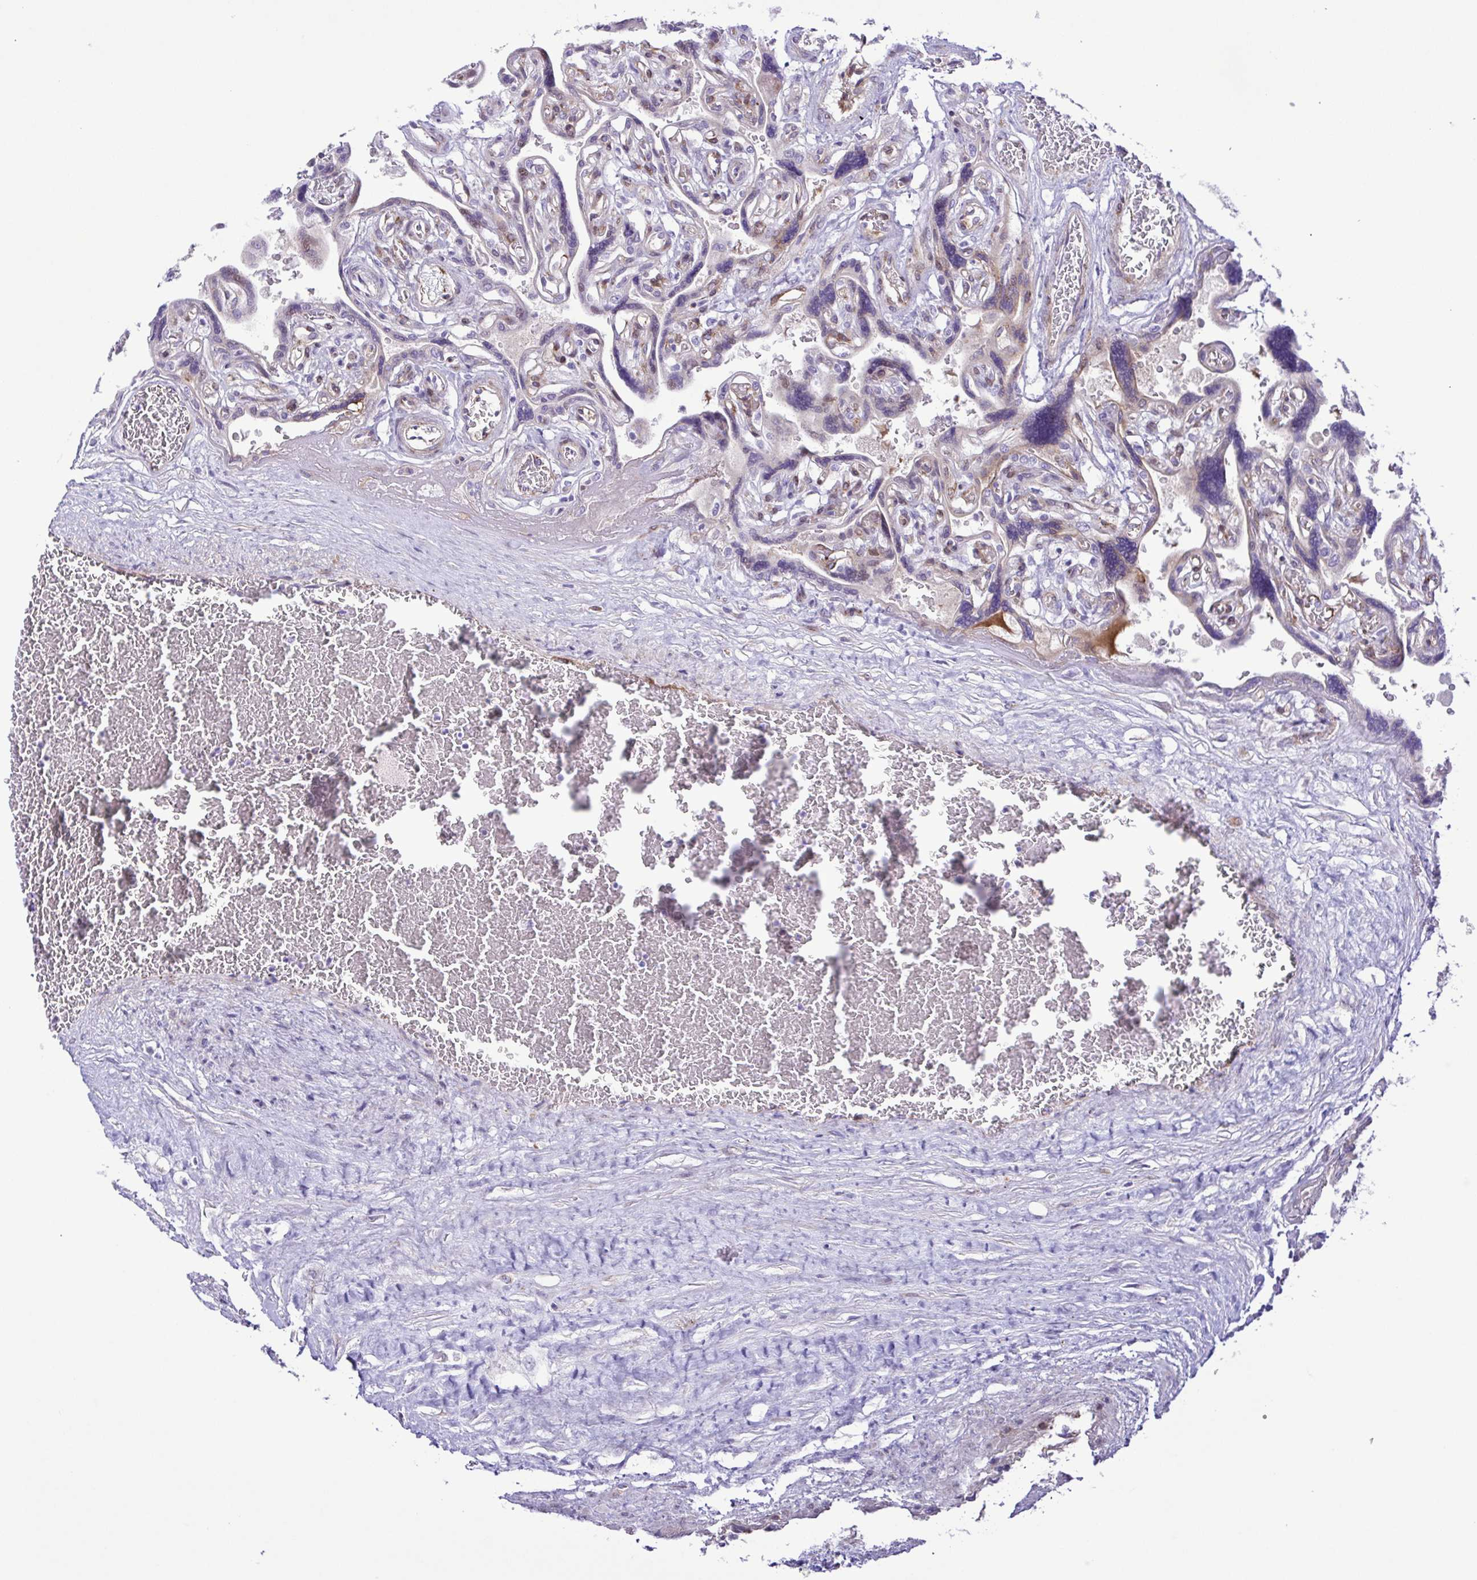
{"staining": {"intensity": "negative", "quantity": "none", "location": "none"}, "tissue": "placenta", "cell_type": "Decidual cells", "image_type": "normal", "snomed": [{"axis": "morphology", "description": "Normal tissue, NOS"}, {"axis": "topography", "description": "Placenta"}], "caption": "Immunohistochemical staining of unremarkable human placenta shows no significant expression in decidual cells. (DAB (3,3'-diaminobenzidine) immunohistochemistry (IHC) with hematoxylin counter stain).", "gene": "FLT1", "patient": {"sex": "female", "age": 32}}